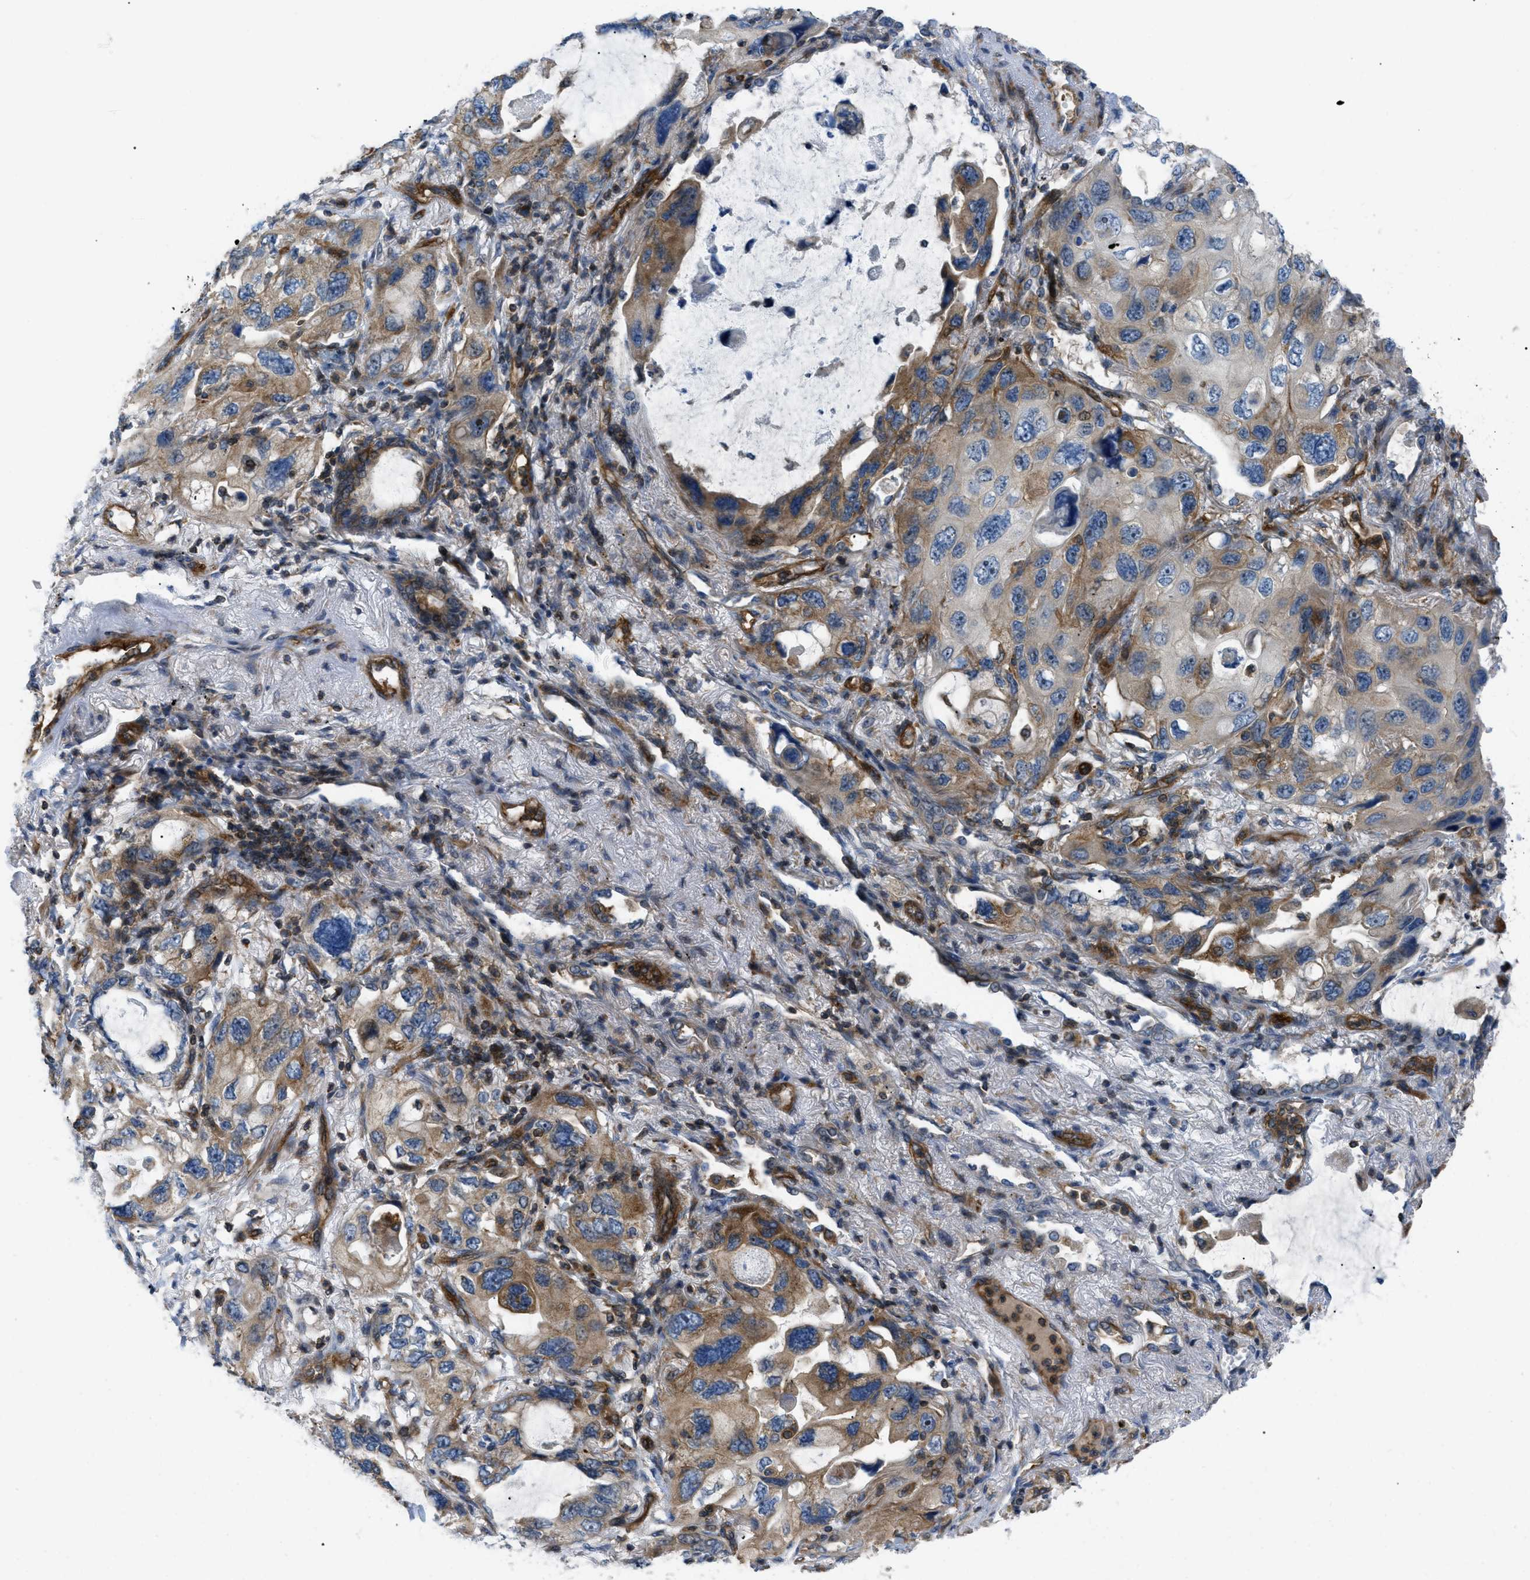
{"staining": {"intensity": "moderate", "quantity": ">75%", "location": "cytoplasmic/membranous"}, "tissue": "lung cancer", "cell_type": "Tumor cells", "image_type": "cancer", "snomed": [{"axis": "morphology", "description": "Squamous cell carcinoma, NOS"}, {"axis": "topography", "description": "Lung"}], "caption": "Moderate cytoplasmic/membranous protein staining is present in approximately >75% of tumor cells in lung cancer (squamous cell carcinoma). The protein is shown in brown color, while the nuclei are stained blue.", "gene": "ATP2A3", "patient": {"sex": "female", "age": 73}}